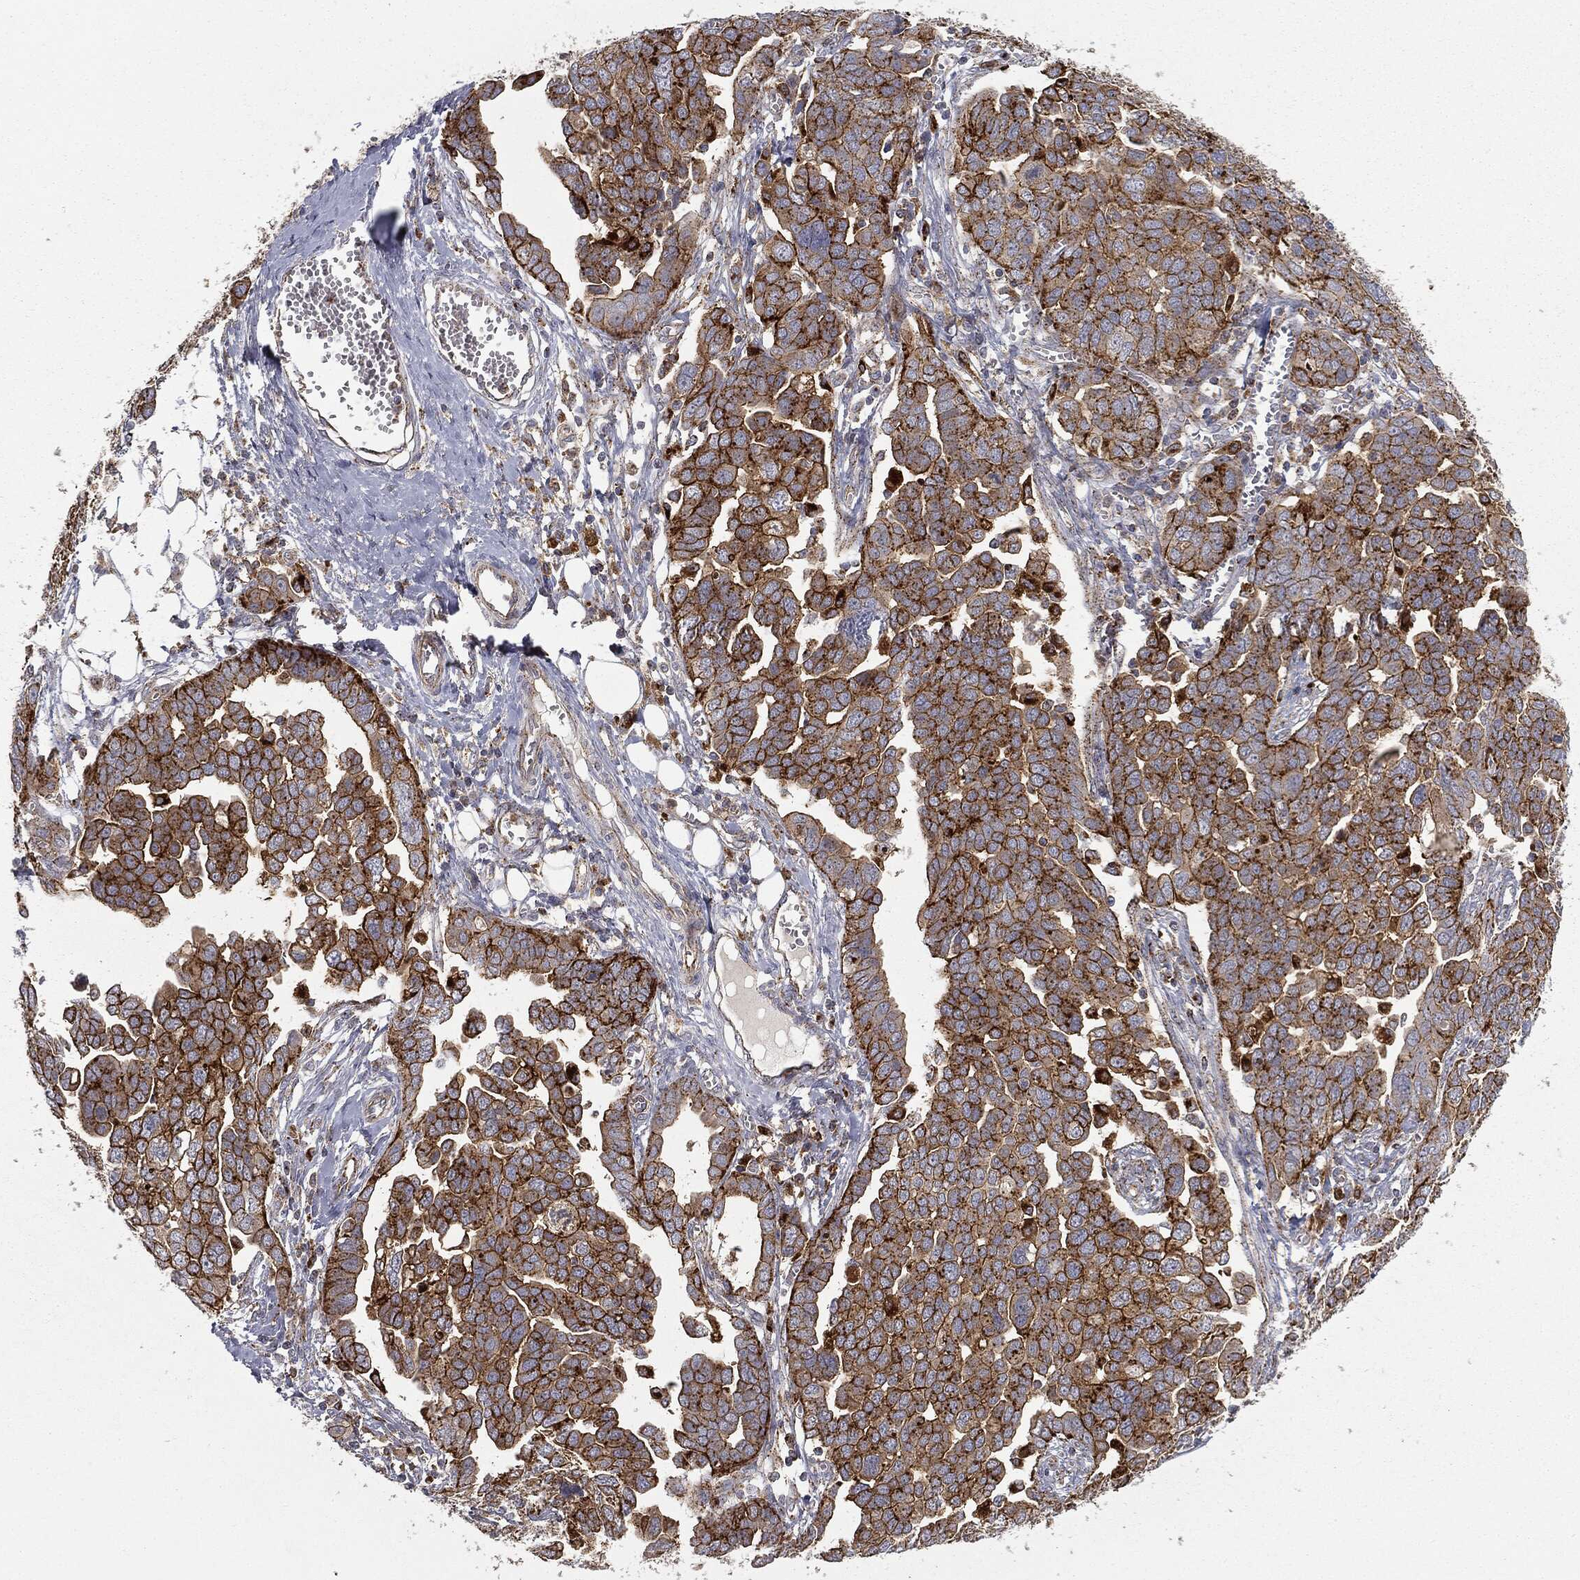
{"staining": {"intensity": "strong", "quantity": "25%-75%", "location": "cytoplasmic/membranous"}, "tissue": "ovarian cancer", "cell_type": "Tumor cells", "image_type": "cancer", "snomed": [{"axis": "morphology", "description": "Cystadenocarcinoma, serous, NOS"}, {"axis": "topography", "description": "Ovary"}], "caption": "An immunohistochemistry (IHC) micrograph of tumor tissue is shown. Protein staining in brown highlights strong cytoplasmic/membranous positivity in ovarian cancer (serous cystadenocarcinoma) within tumor cells.", "gene": "CTSA", "patient": {"sex": "female", "age": 59}}